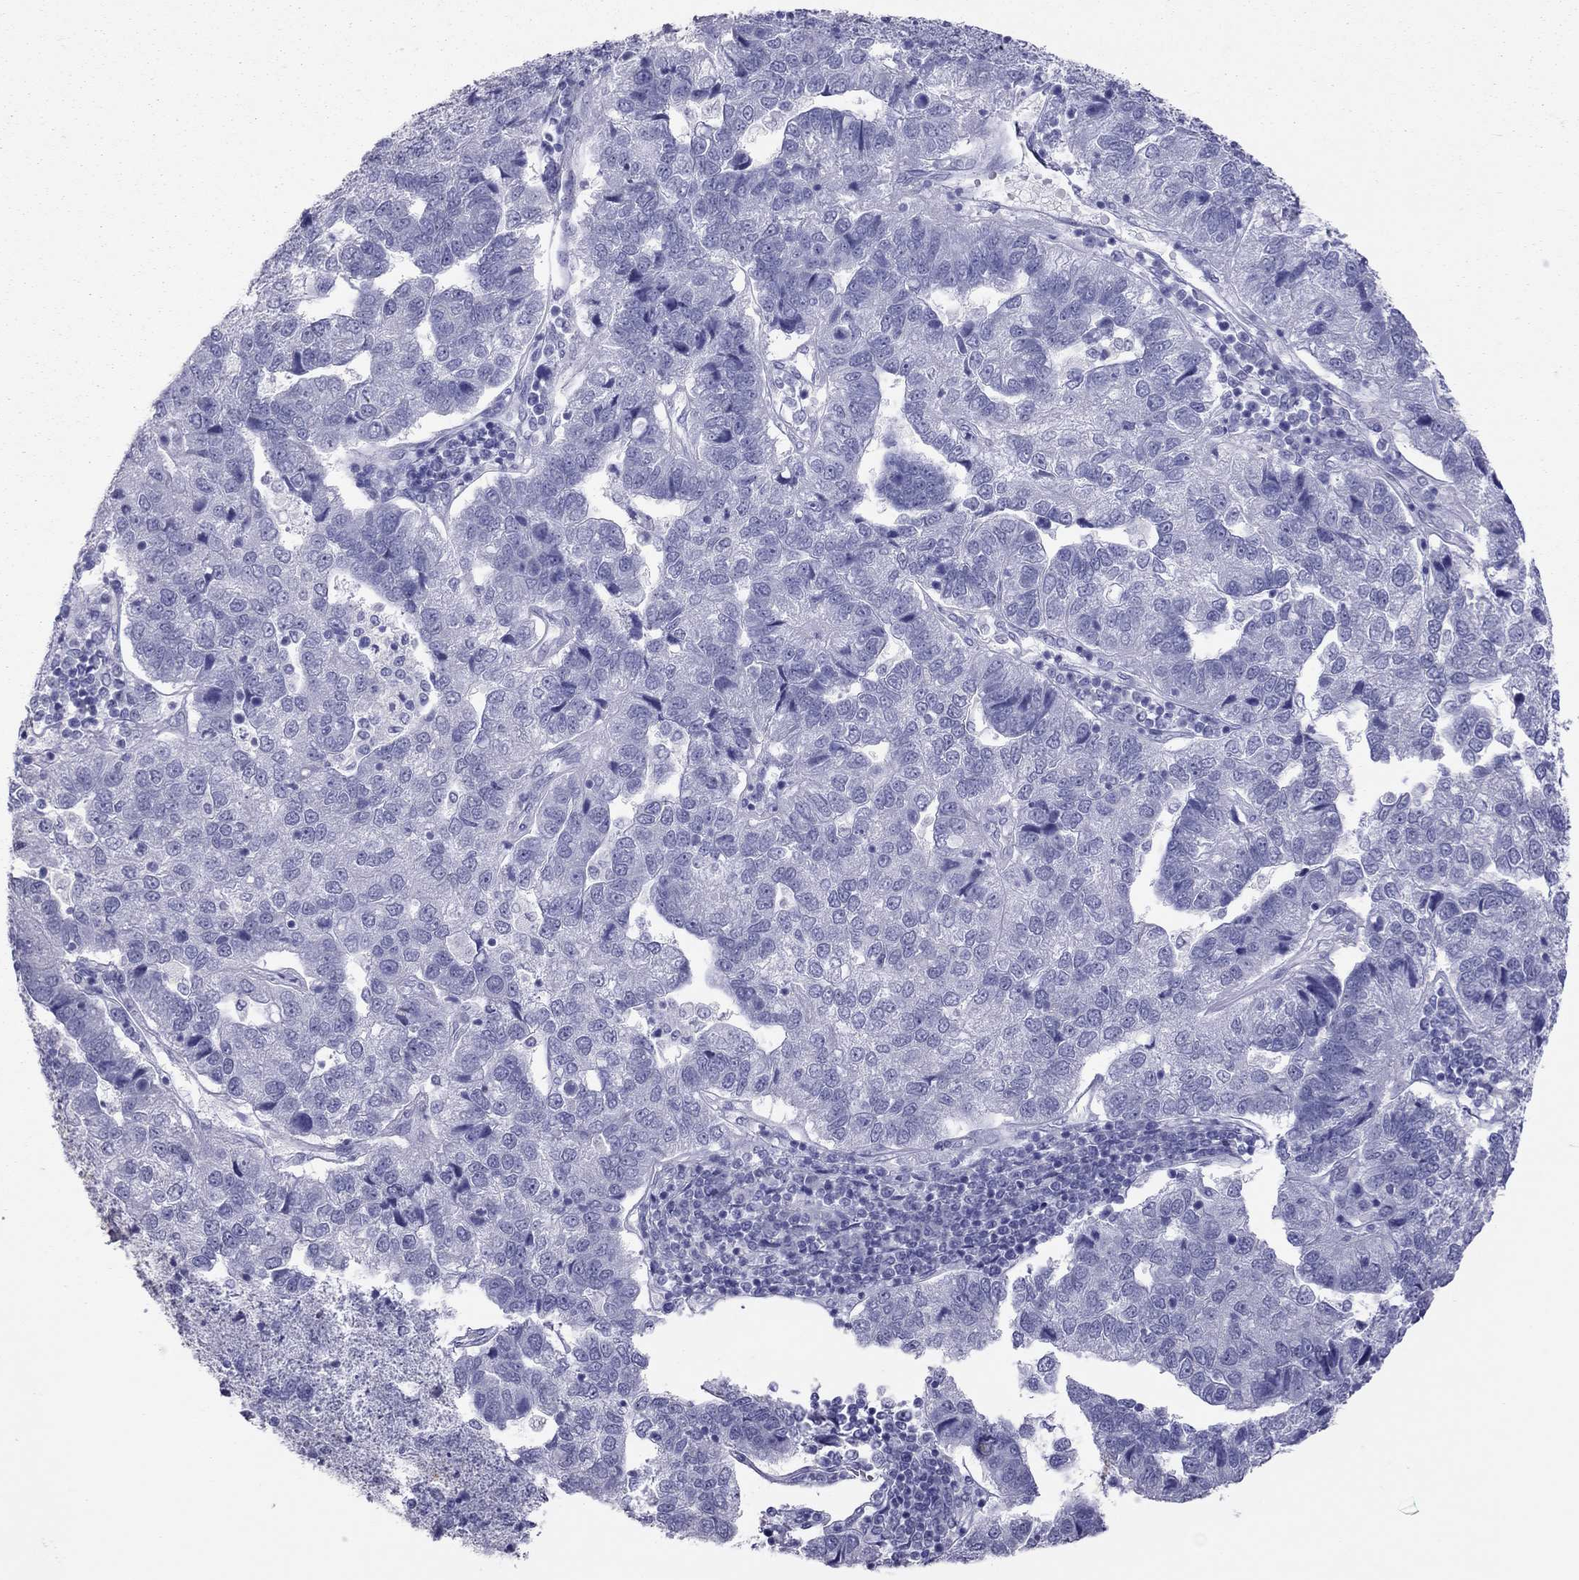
{"staining": {"intensity": "negative", "quantity": "none", "location": "none"}, "tissue": "pancreatic cancer", "cell_type": "Tumor cells", "image_type": "cancer", "snomed": [{"axis": "morphology", "description": "Adenocarcinoma, NOS"}, {"axis": "topography", "description": "Pancreas"}], "caption": "There is no significant staining in tumor cells of pancreatic cancer (adenocarcinoma).", "gene": "MUC16", "patient": {"sex": "female", "age": 61}}